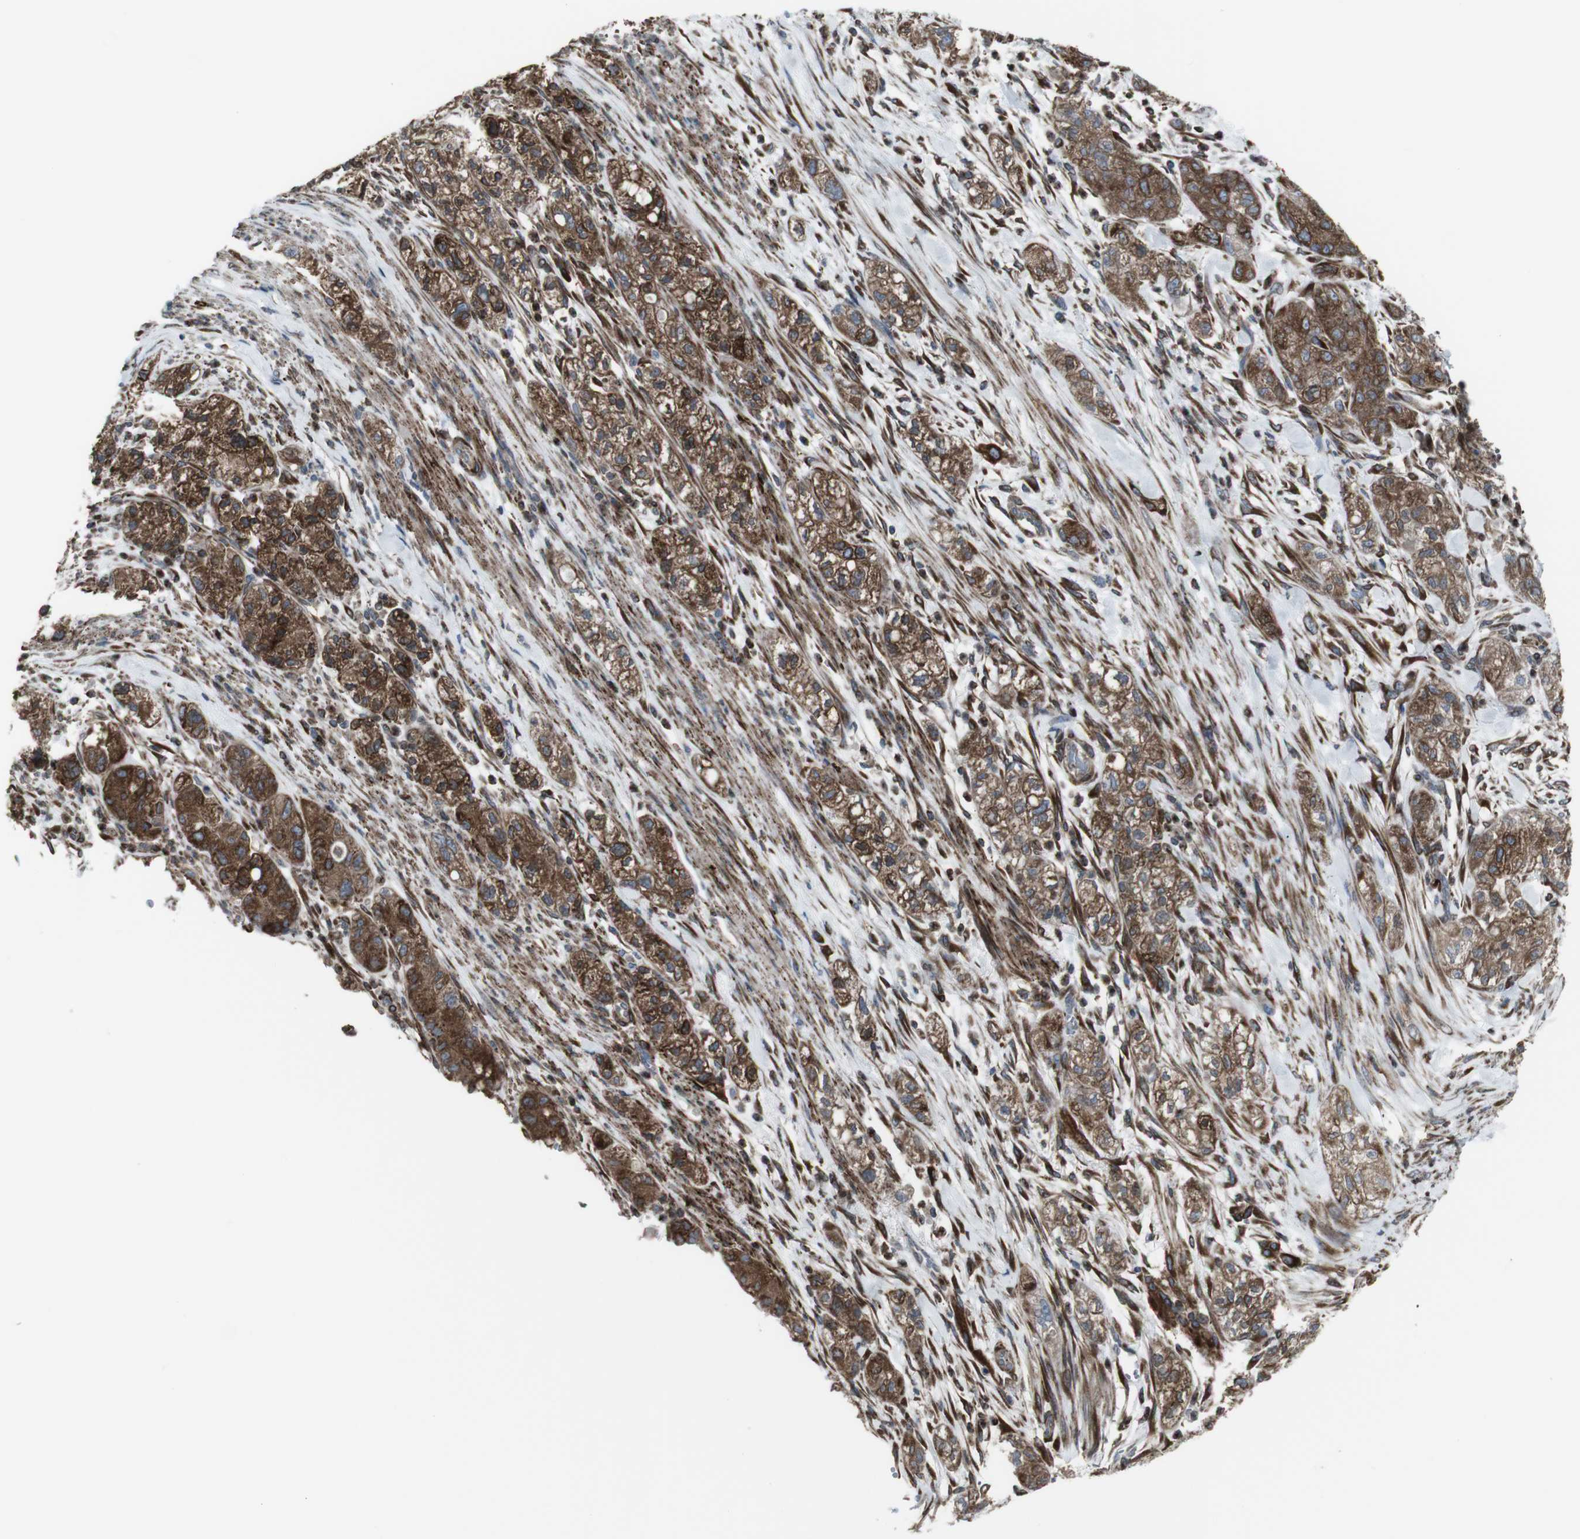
{"staining": {"intensity": "strong", "quantity": ">75%", "location": "cytoplasmic/membranous"}, "tissue": "pancreatic cancer", "cell_type": "Tumor cells", "image_type": "cancer", "snomed": [{"axis": "morphology", "description": "Adenocarcinoma, NOS"}, {"axis": "topography", "description": "Pancreas"}], "caption": "Brown immunohistochemical staining in human pancreatic cancer (adenocarcinoma) displays strong cytoplasmic/membranous expression in approximately >75% of tumor cells. The staining was performed using DAB (3,3'-diaminobenzidine) to visualize the protein expression in brown, while the nuclei were stained in blue with hematoxylin (Magnification: 20x).", "gene": "LNPK", "patient": {"sex": "female", "age": 78}}